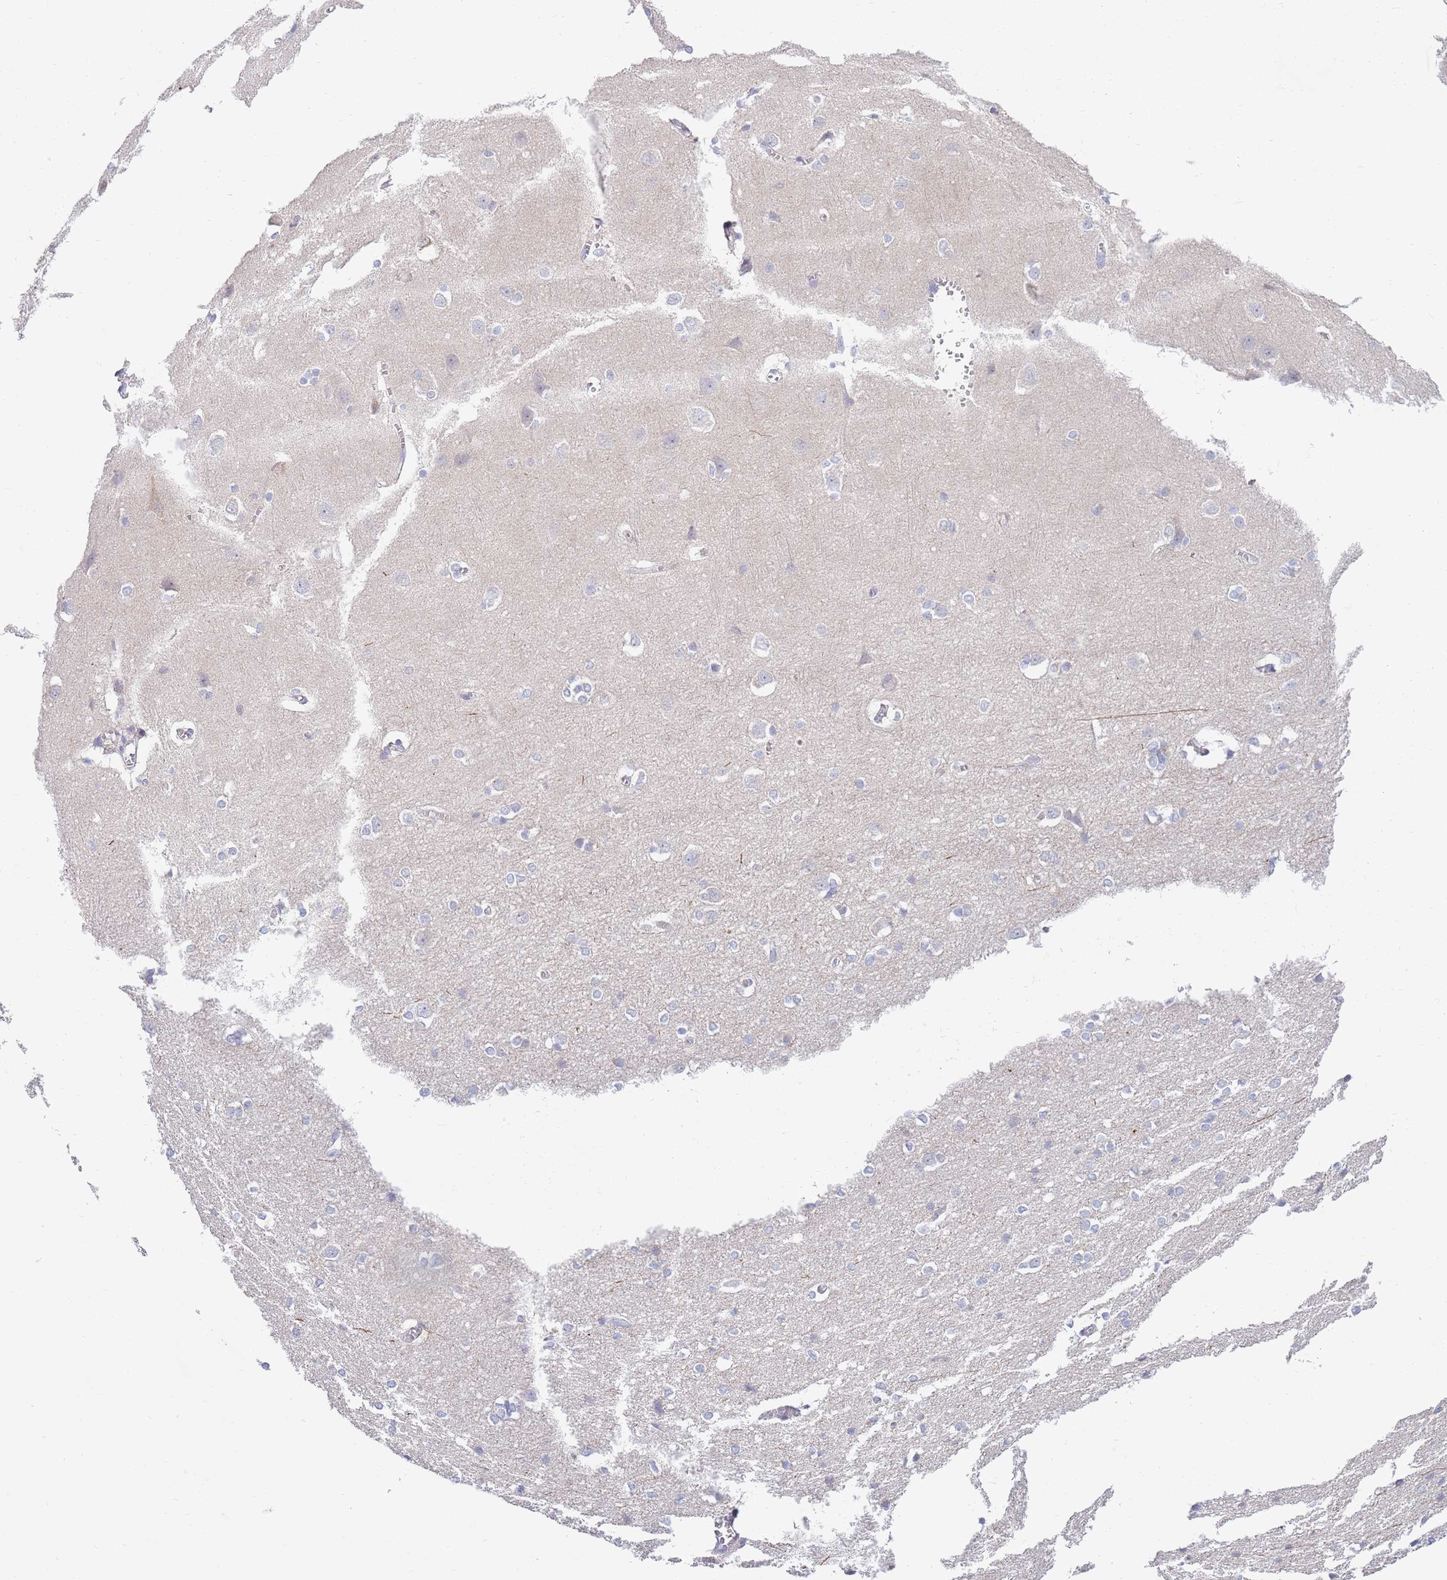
{"staining": {"intensity": "negative", "quantity": "none", "location": "none"}, "tissue": "cerebral cortex", "cell_type": "Endothelial cells", "image_type": "normal", "snomed": [{"axis": "morphology", "description": "Normal tissue, NOS"}, {"axis": "topography", "description": "Cerebral cortex"}], "caption": "Photomicrograph shows no protein staining in endothelial cells of benign cerebral cortex. (Stains: DAB immunohistochemistry with hematoxylin counter stain, Microscopy: brightfield microscopy at high magnification).", "gene": "EMC8", "patient": {"sex": "male", "age": 37}}